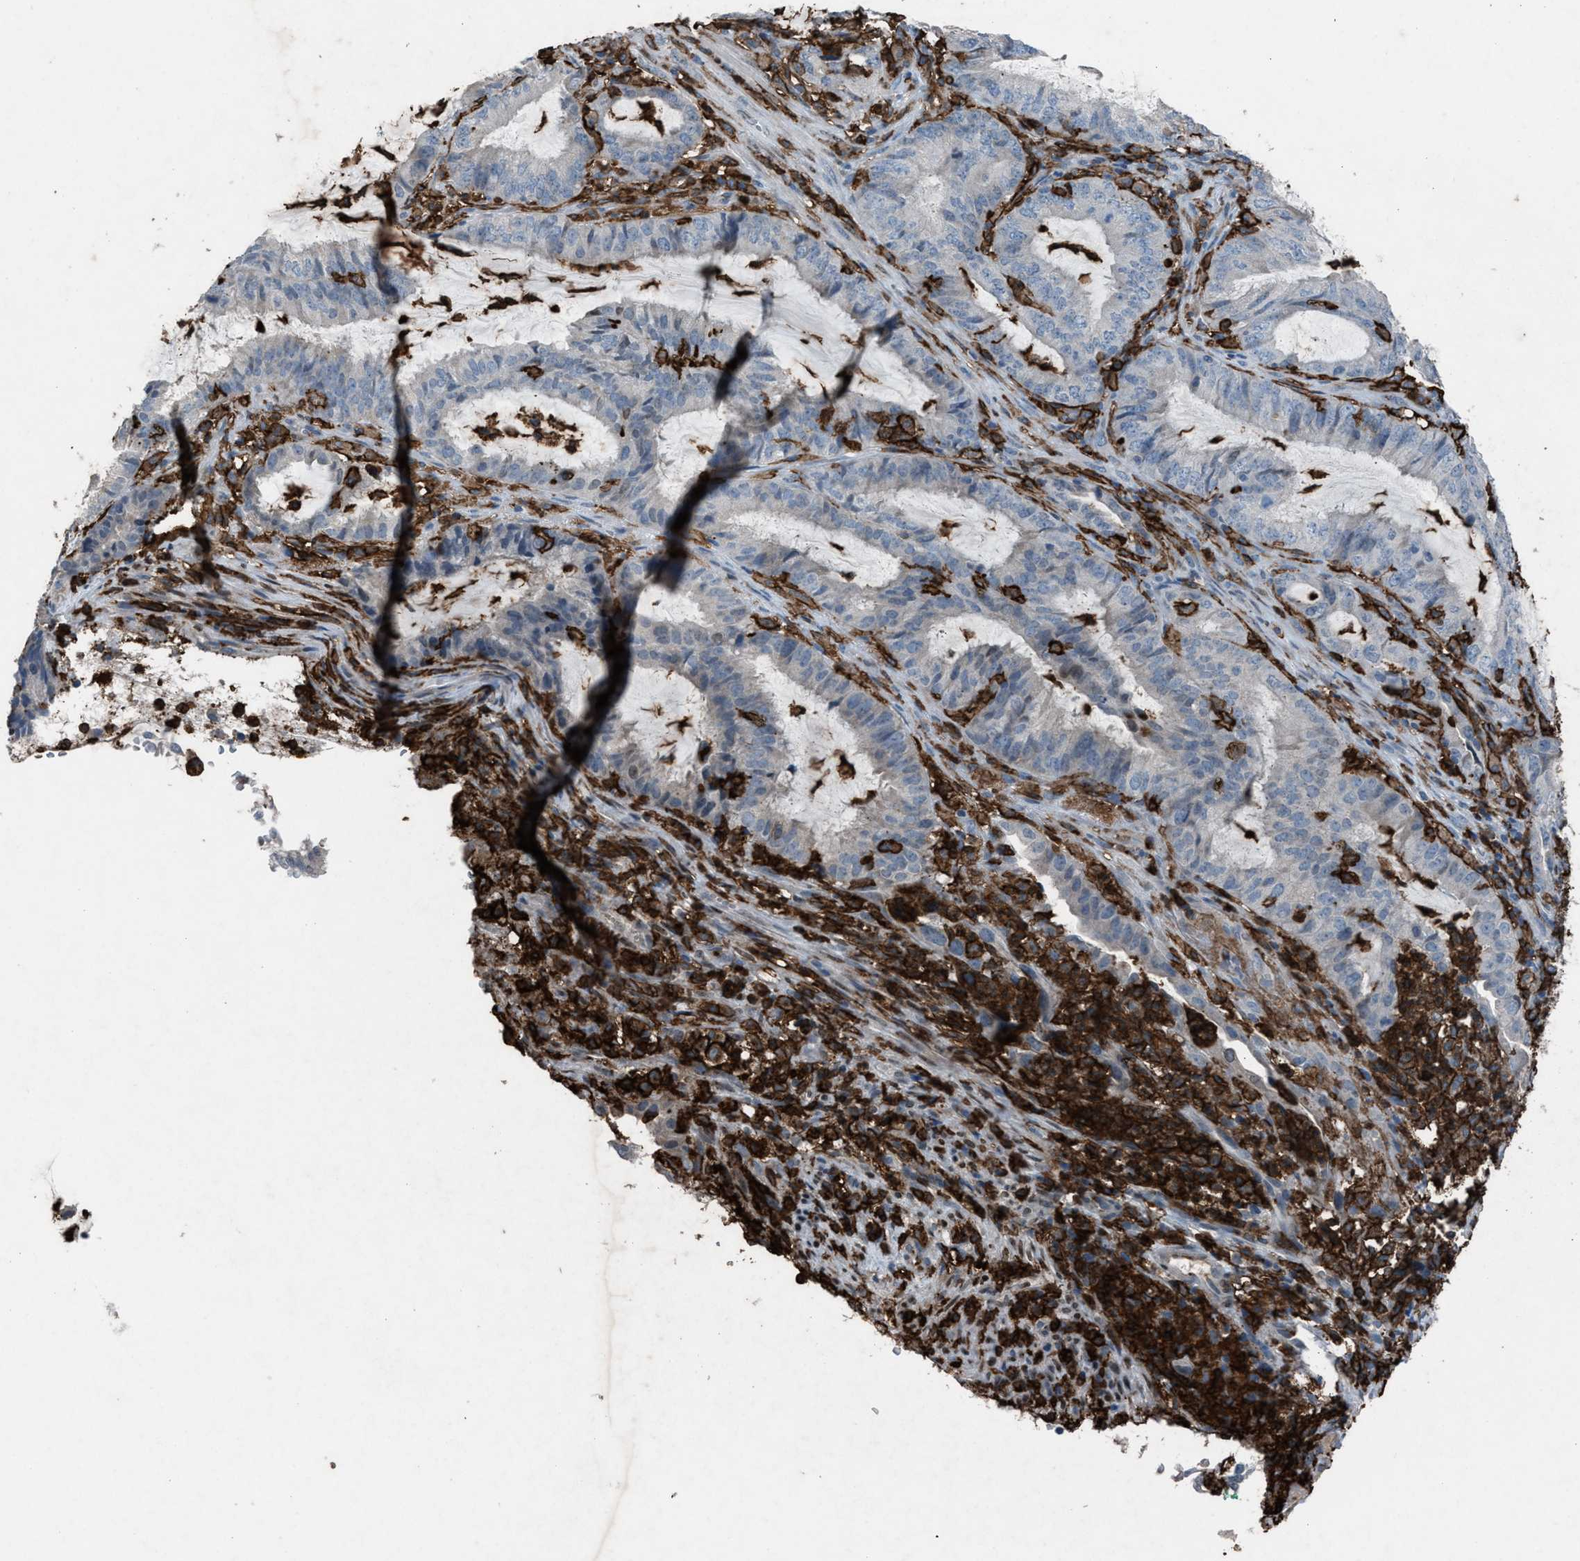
{"staining": {"intensity": "negative", "quantity": "none", "location": "none"}, "tissue": "endometrial cancer", "cell_type": "Tumor cells", "image_type": "cancer", "snomed": [{"axis": "morphology", "description": "Adenocarcinoma, NOS"}, {"axis": "topography", "description": "Endometrium"}], "caption": "A photomicrograph of human endometrial cancer (adenocarcinoma) is negative for staining in tumor cells.", "gene": "FCER1G", "patient": {"sex": "female", "age": 51}}